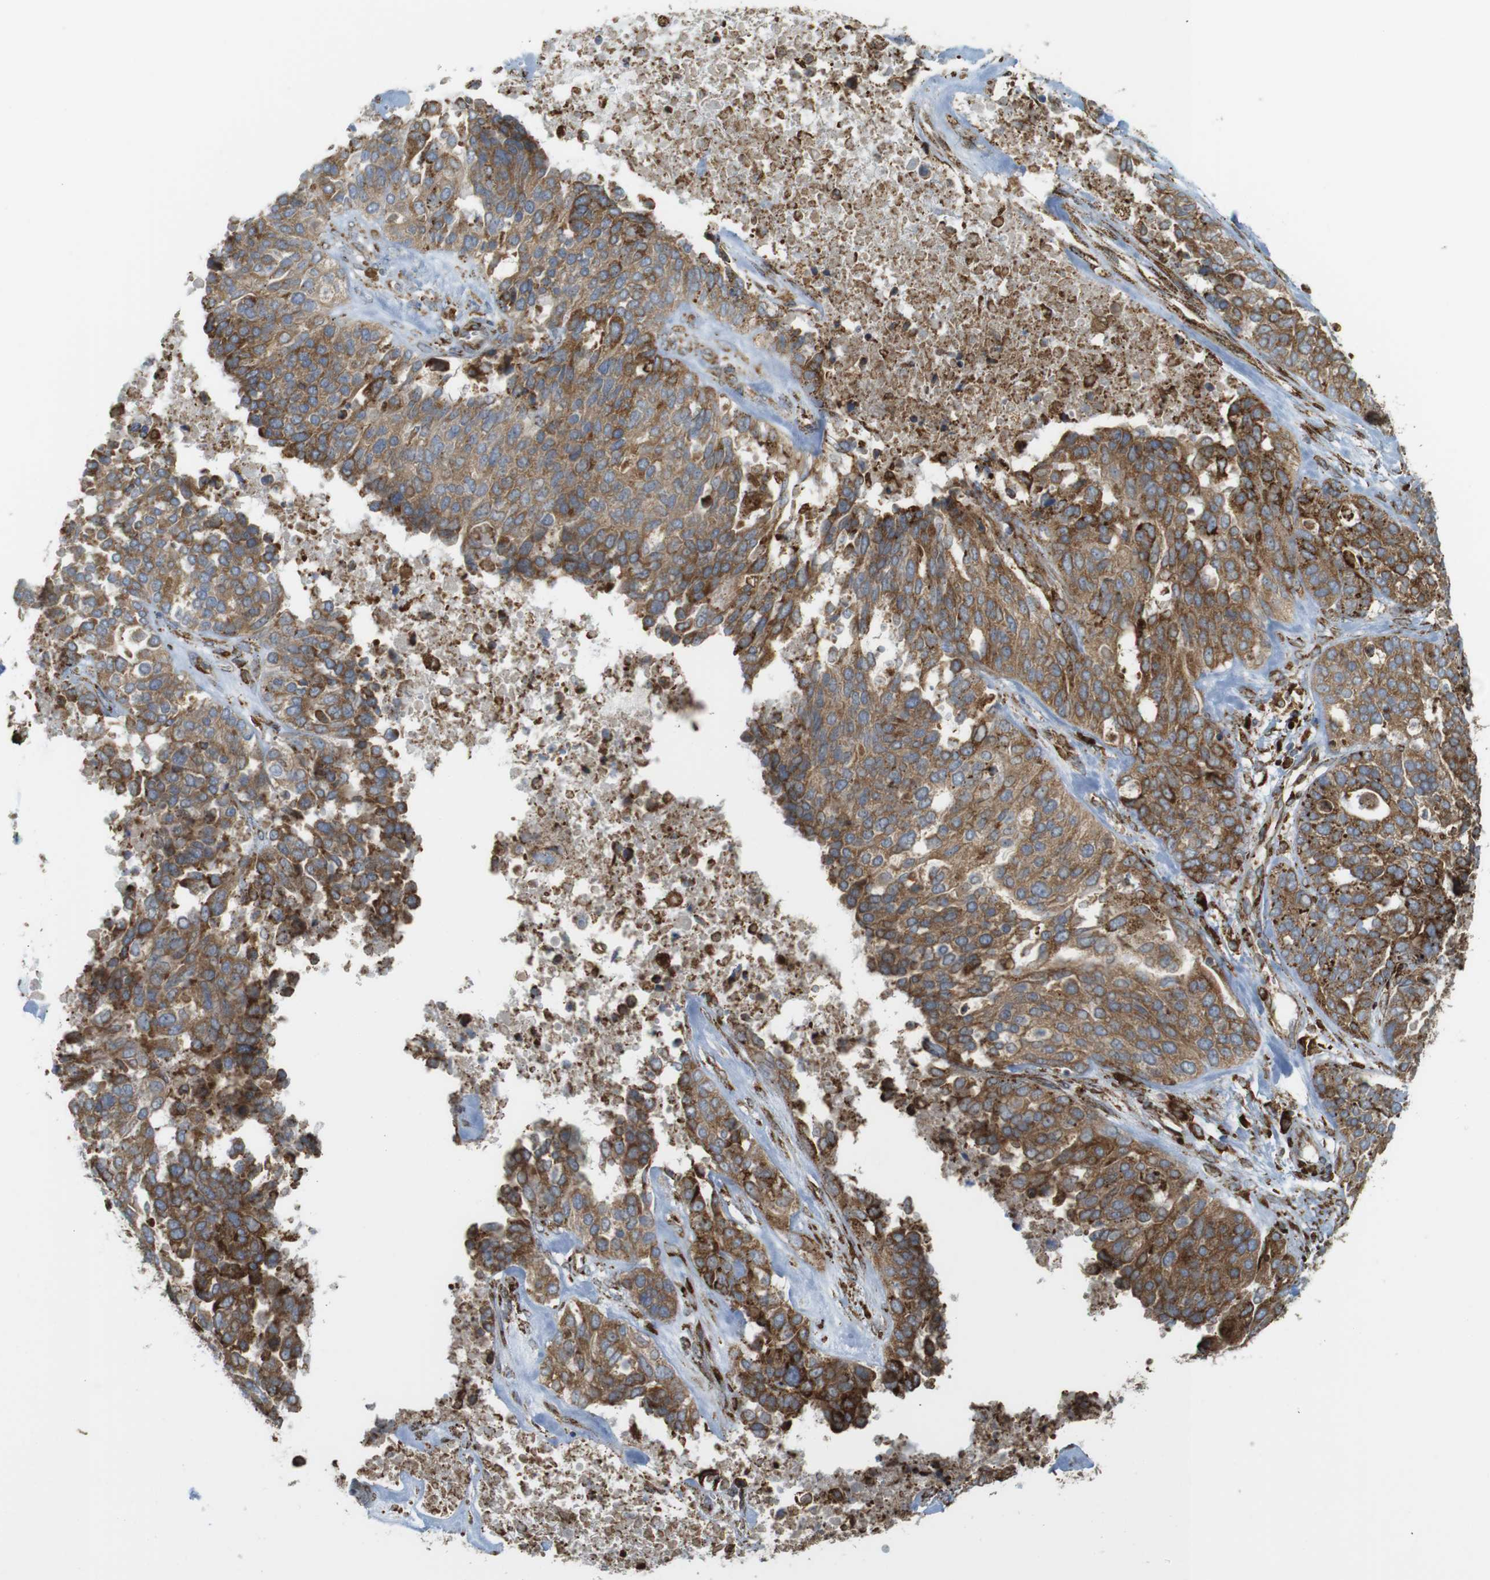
{"staining": {"intensity": "moderate", "quantity": ">75%", "location": "cytoplasmic/membranous"}, "tissue": "ovarian cancer", "cell_type": "Tumor cells", "image_type": "cancer", "snomed": [{"axis": "morphology", "description": "Cystadenocarcinoma, serous, NOS"}, {"axis": "topography", "description": "Ovary"}], "caption": "IHC (DAB (3,3'-diaminobenzidine)) staining of human ovarian cancer (serous cystadenocarcinoma) shows moderate cytoplasmic/membranous protein positivity in about >75% of tumor cells.", "gene": "MBOAT2", "patient": {"sex": "female", "age": 44}}